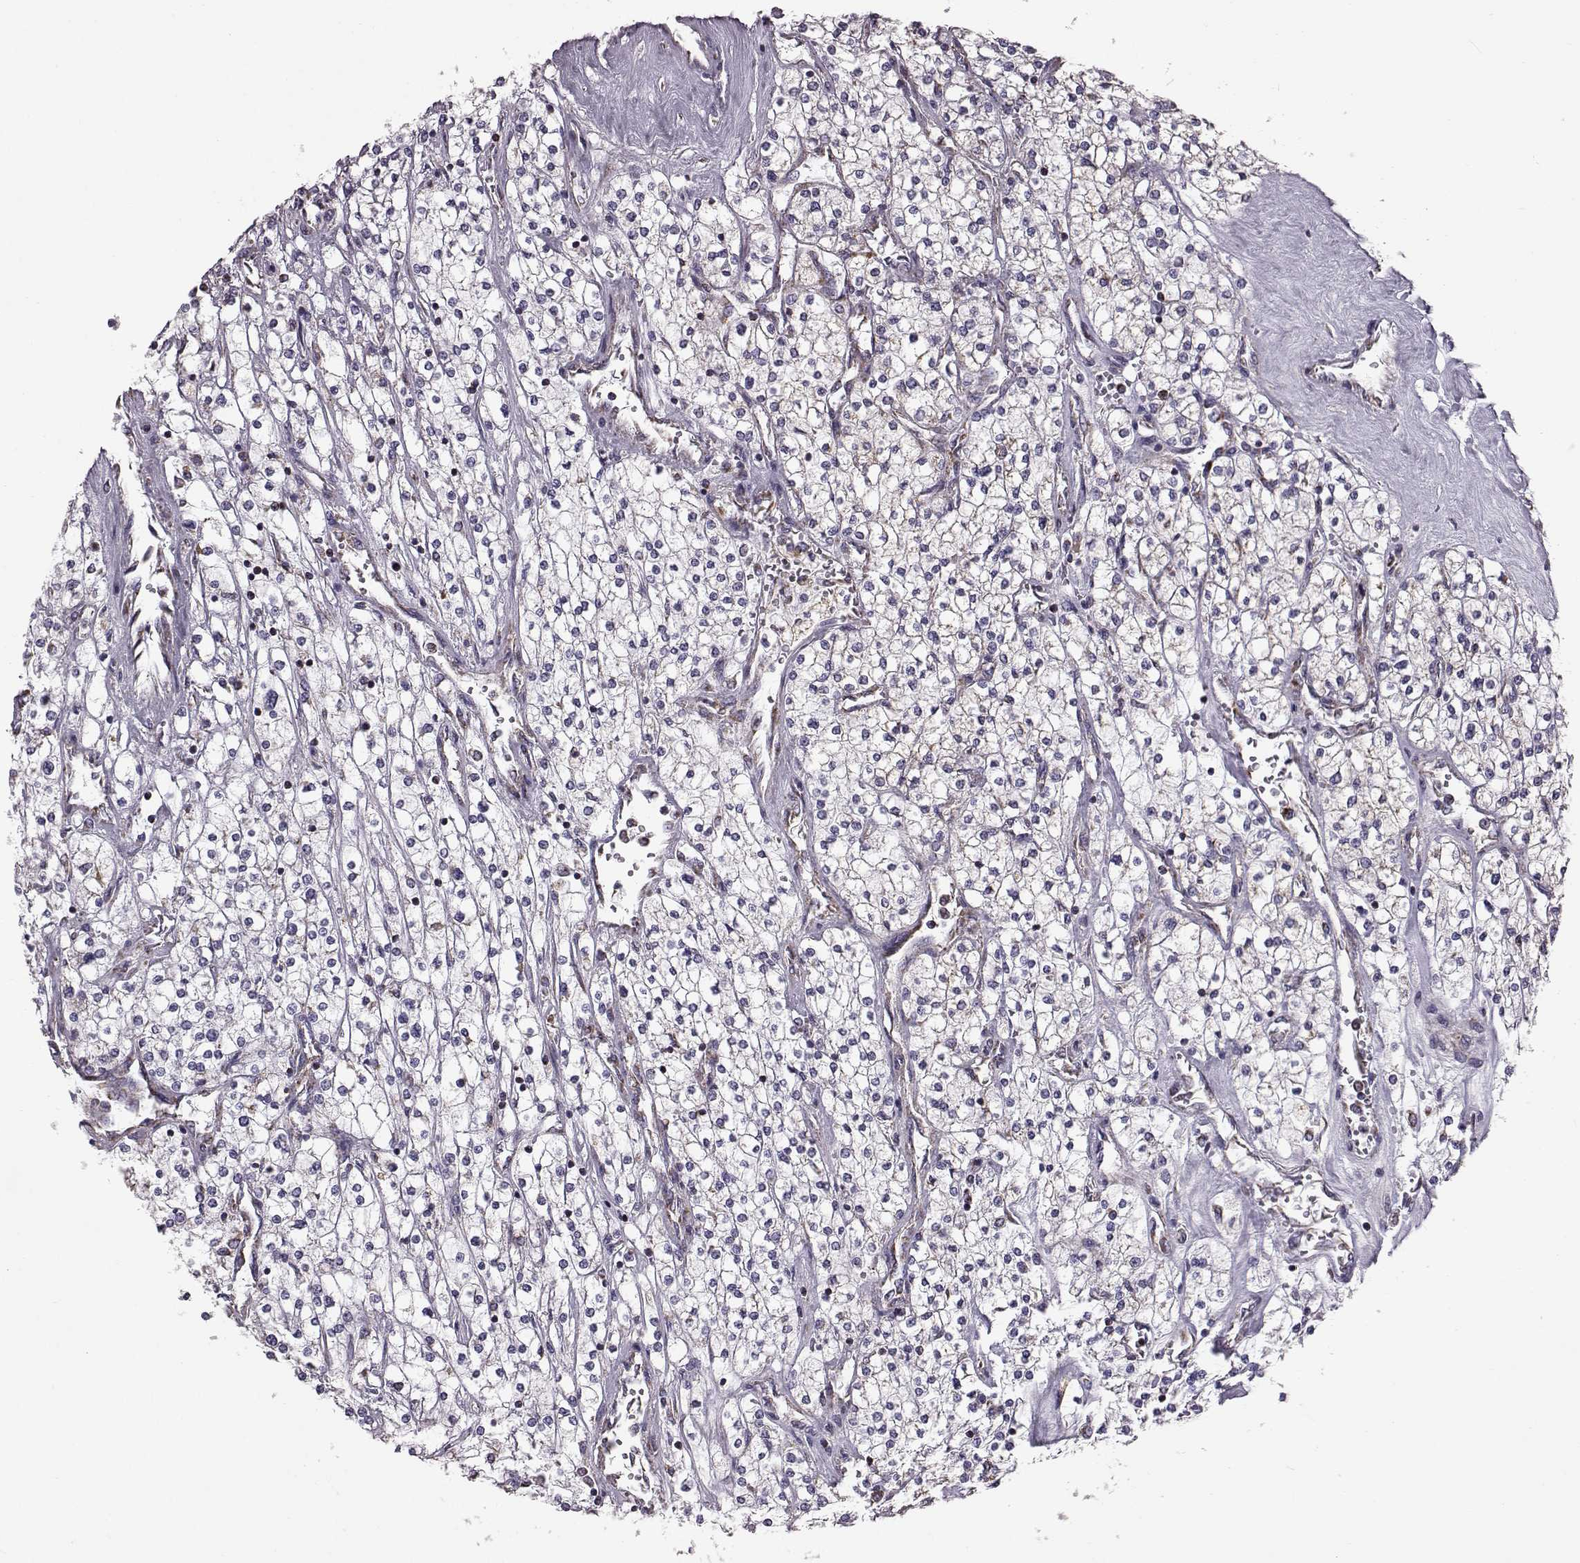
{"staining": {"intensity": "weak", "quantity": "<25%", "location": "cytoplasmic/membranous"}, "tissue": "renal cancer", "cell_type": "Tumor cells", "image_type": "cancer", "snomed": [{"axis": "morphology", "description": "Adenocarcinoma, NOS"}, {"axis": "topography", "description": "Kidney"}], "caption": "DAB immunohistochemical staining of human renal cancer reveals no significant expression in tumor cells.", "gene": "FAM8A1", "patient": {"sex": "male", "age": 80}}